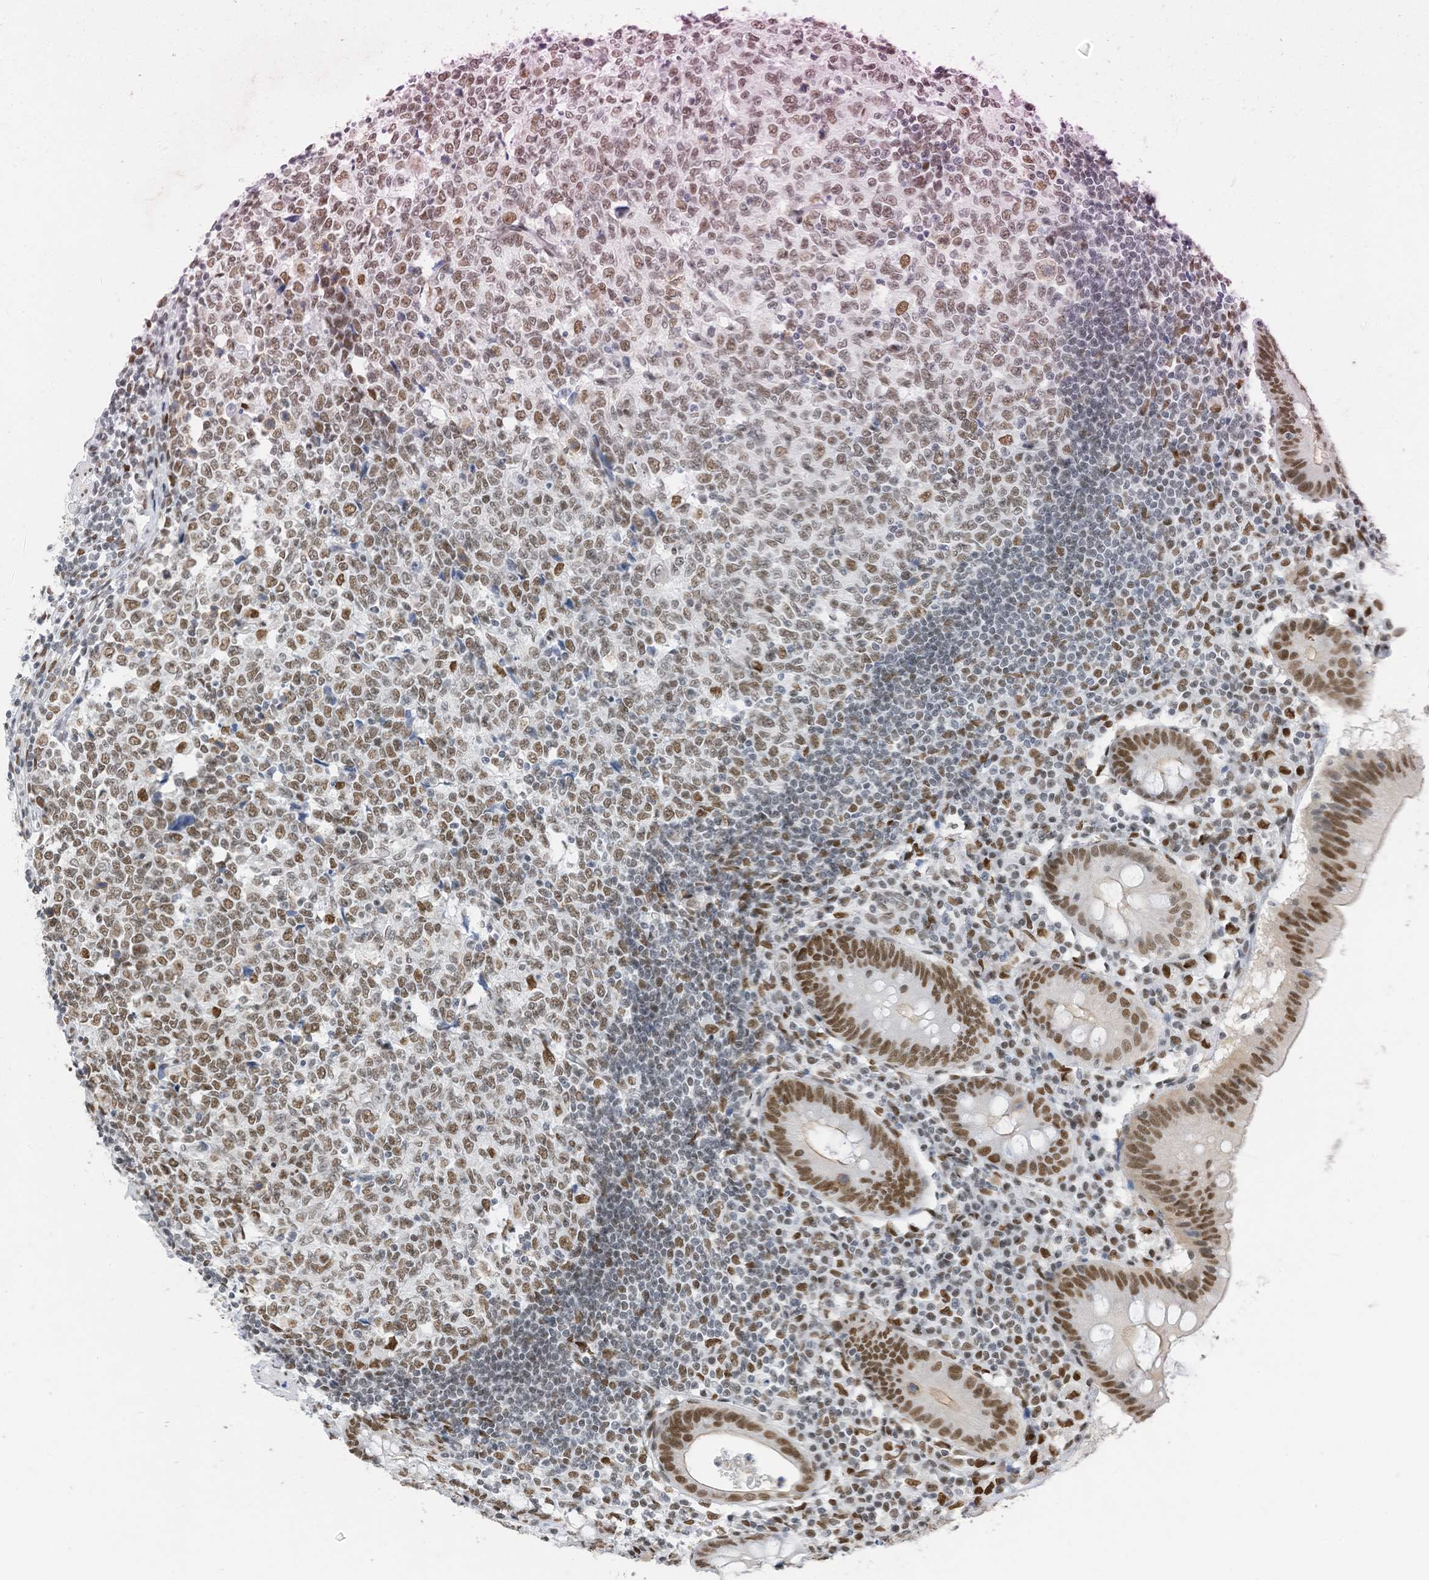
{"staining": {"intensity": "moderate", "quantity": ">75%", "location": "nuclear"}, "tissue": "appendix", "cell_type": "Glandular cells", "image_type": "normal", "snomed": [{"axis": "morphology", "description": "Normal tissue, NOS"}, {"axis": "topography", "description": "Appendix"}], "caption": "Immunohistochemistry histopathology image of unremarkable appendix: appendix stained using immunohistochemistry demonstrates medium levels of moderate protein expression localized specifically in the nuclear of glandular cells, appearing as a nuclear brown color.", "gene": "KHSRP", "patient": {"sex": "female", "age": 54}}